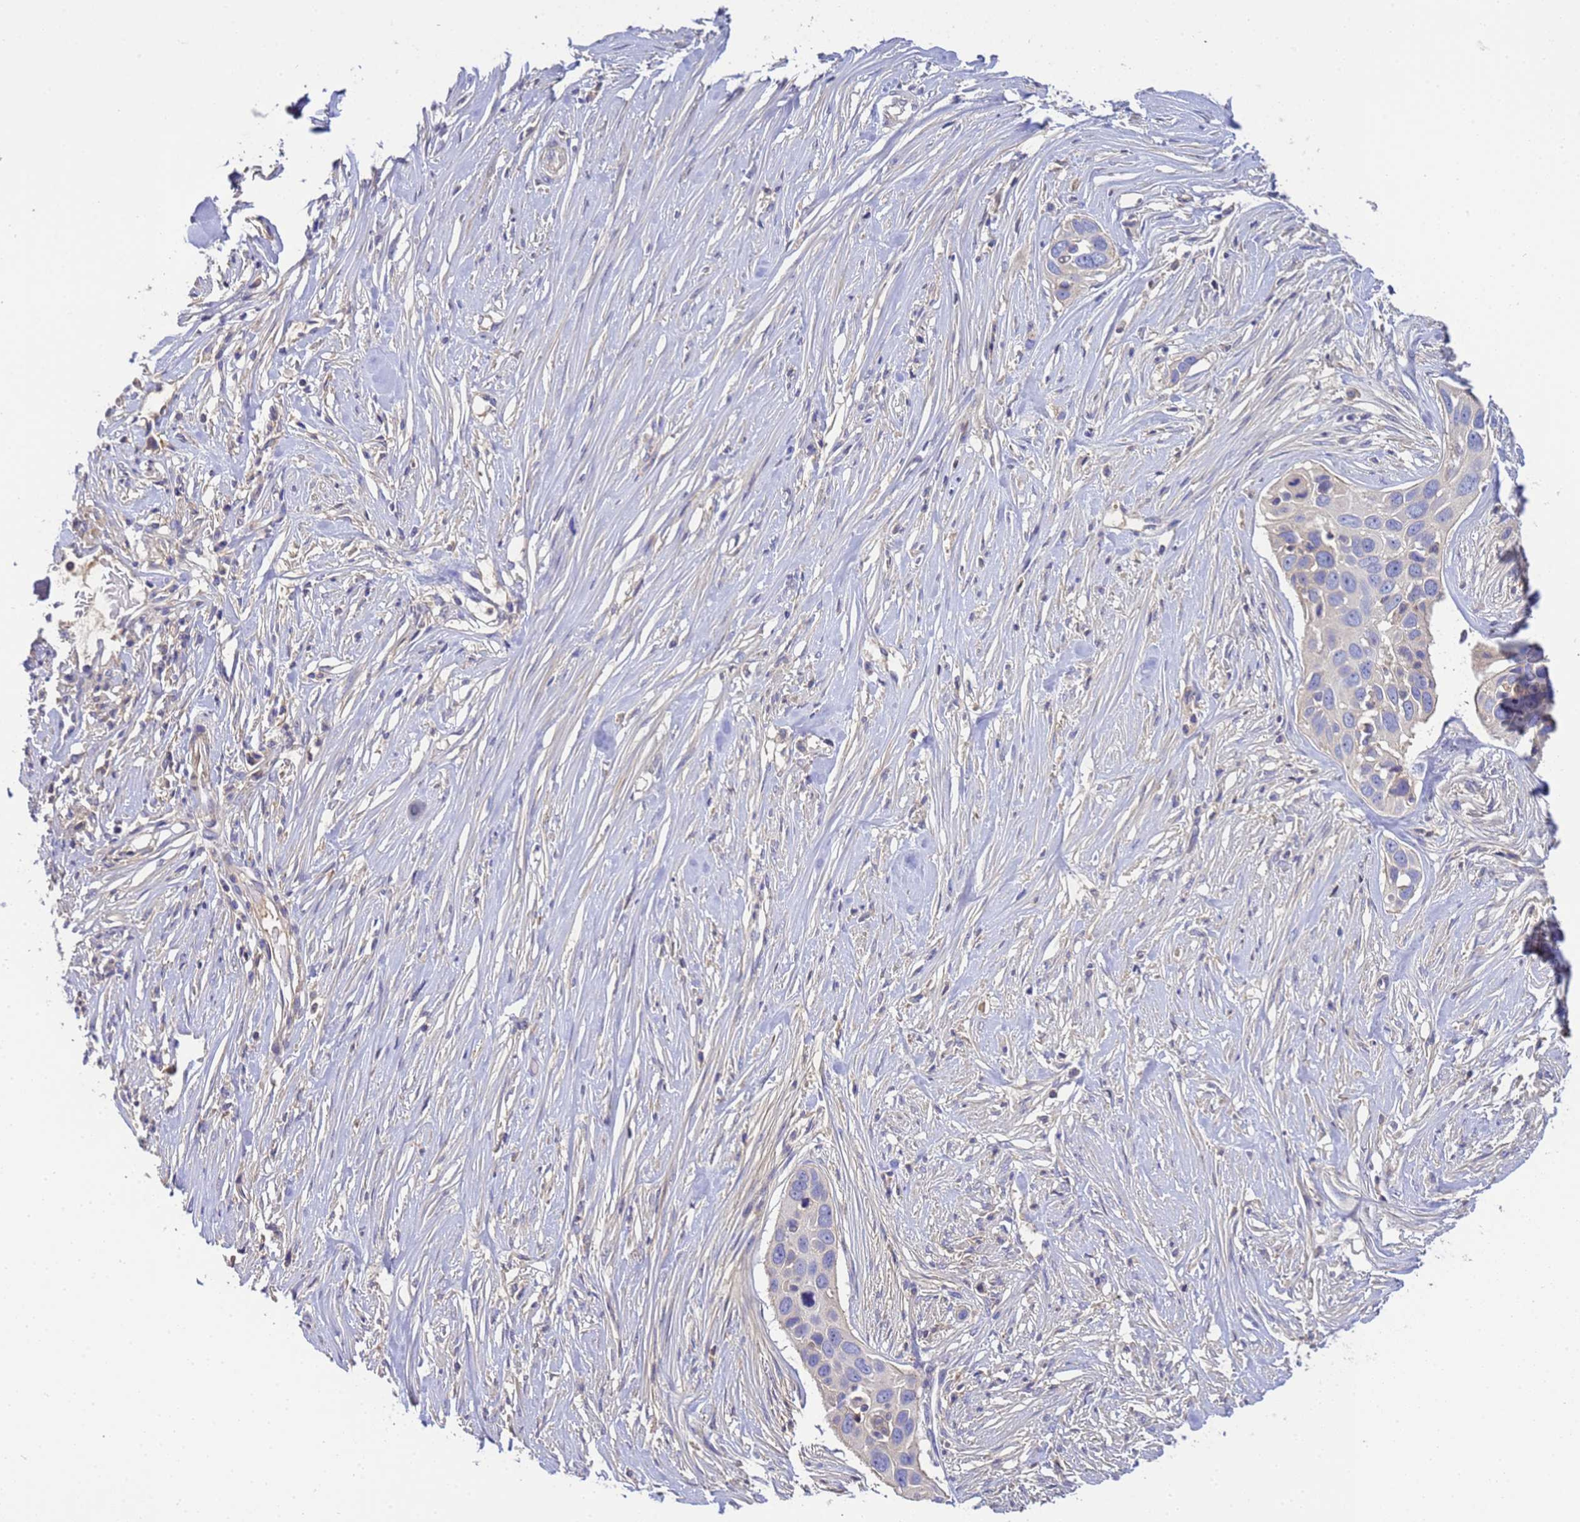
{"staining": {"intensity": "negative", "quantity": "none", "location": "none"}, "tissue": "pancreatic cancer", "cell_type": "Tumor cells", "image_type": "cancer", "snomed": [{"axis": "morphology", "description": "Adenocarcinoma, NOS"}, {"axis": "topography", "description": "Pancreas"}], "caption": "Pancreatic adenocarcinoma was stained to show a protein in brown. There is no significant staining in tumor cells.", "gene": "TBCD", "patient": {"sex": "female", "age": 60}}